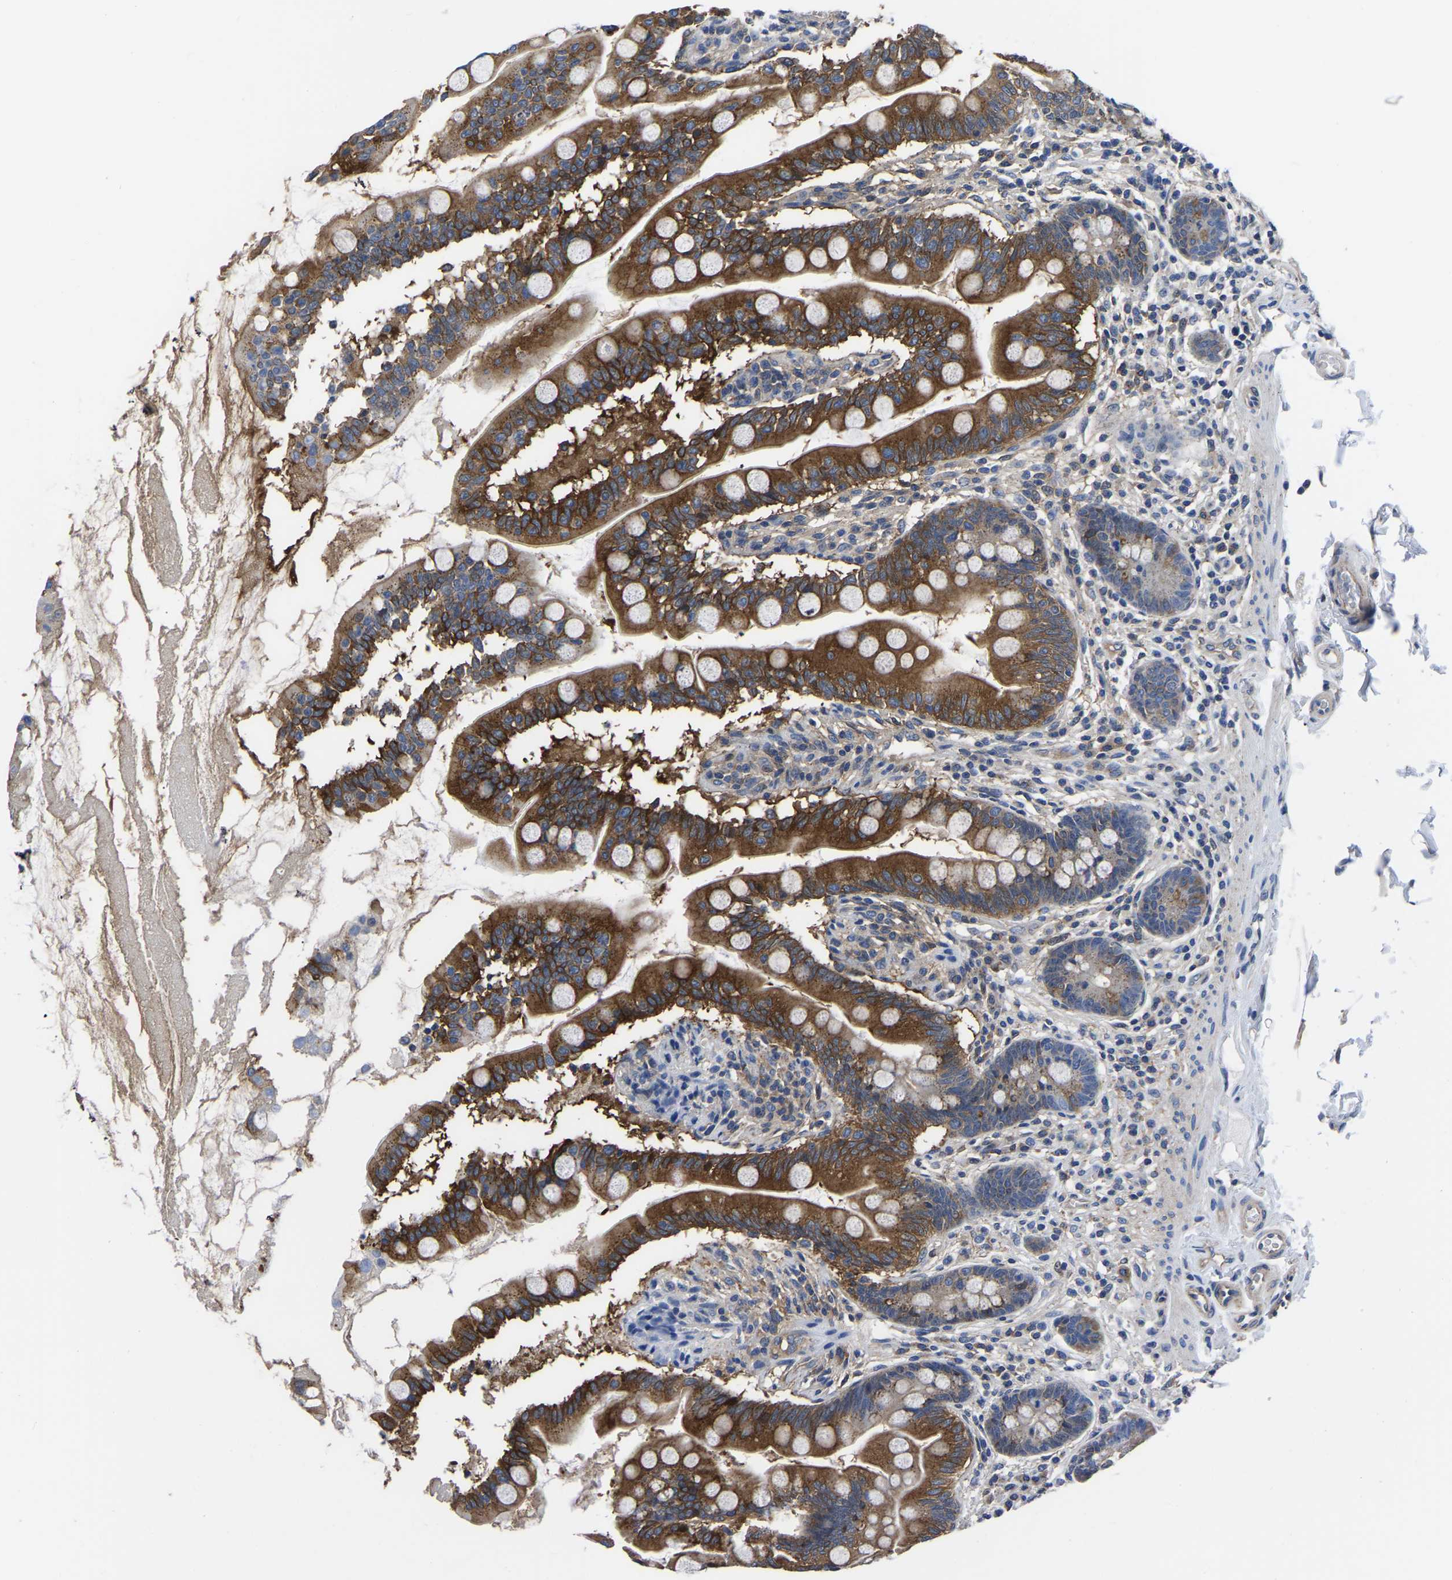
{"staining": {"intensity": "strong", "quantity": "25%-75%", "location": "cytoplasmic/membranous"}, "tissue": "small intestine", "cell_type": "Glandular cells", "image_type": "normal", "snomed": [{"axis": "morphology", "description": "Normal tissue, NOS"}, {"axis": "topography", "description": "Small intestine"}], "caption": "The image demonstrates immunohistochemical staining of unremarkable small intestine. There is strong cytoplasmic/membranous expression is appreciated in approximately 25%-75% of glandular cells. (brown staining indicates protein expression, while blue staining denotes nuclei).", "gene": "TFG", "patient": {"sex": "female", "age": 56}}